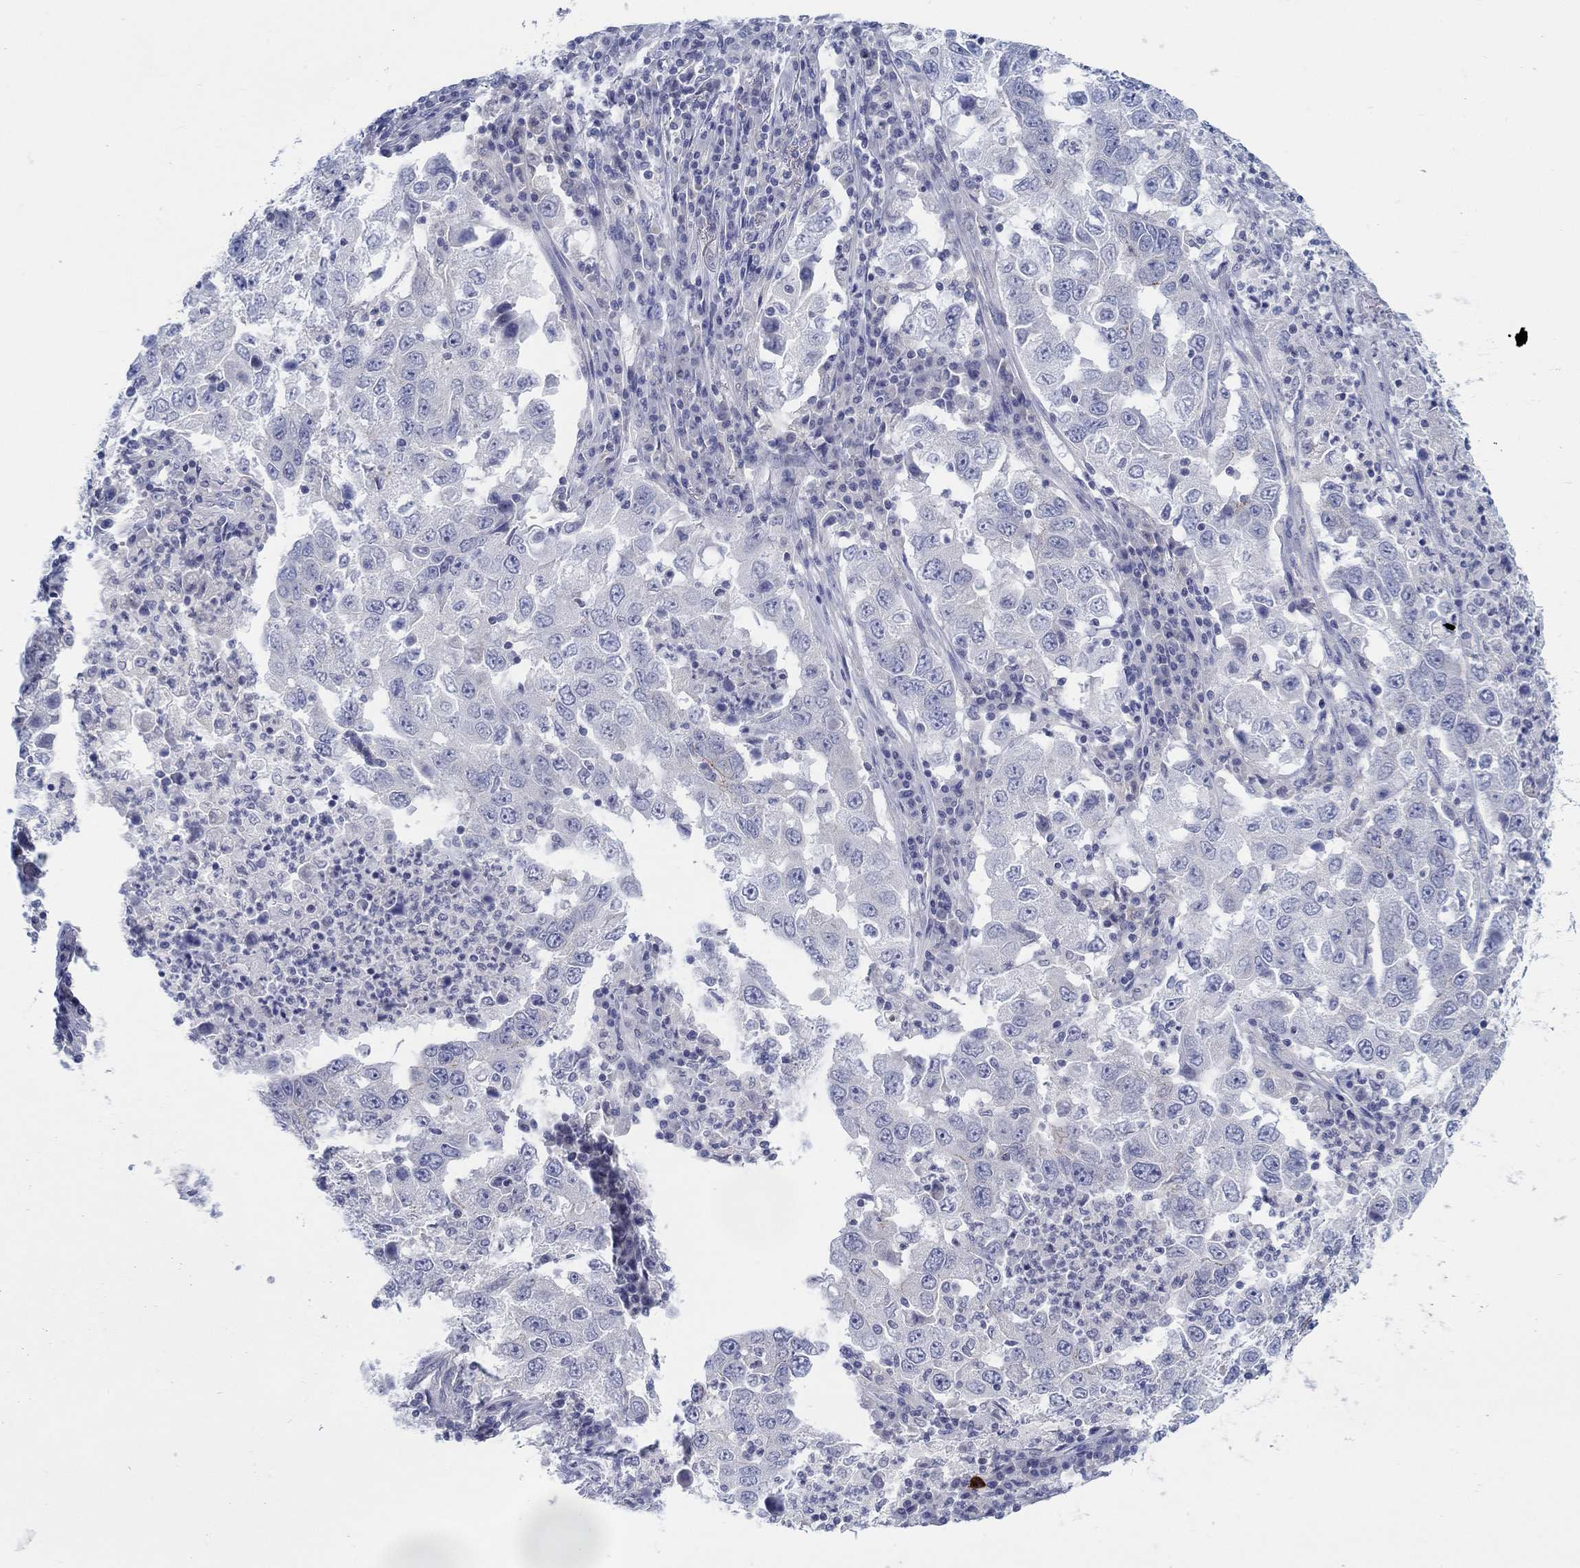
{"staining": {"intensity": "negative", "quantity": "none", "location": "none"}, "tissue": "lung cancer", "cell_type": "Tumor cells", "image_type": "cancer", "snomed": [{"axis": "morphology", "description": "Adenocarcinoma, NOS"}, {"axis": "topography", "description": "Lung"}], "caption": "Immunohistochemistry (IHC) photomicrograph of neoplastic tissue: human lung cancer (adenocarcinoma) stained with DAB displays no significant protein positivity in tumor cells.", "gene": "HAPLN4", "patient": {"sex": "male", "age": 73}}